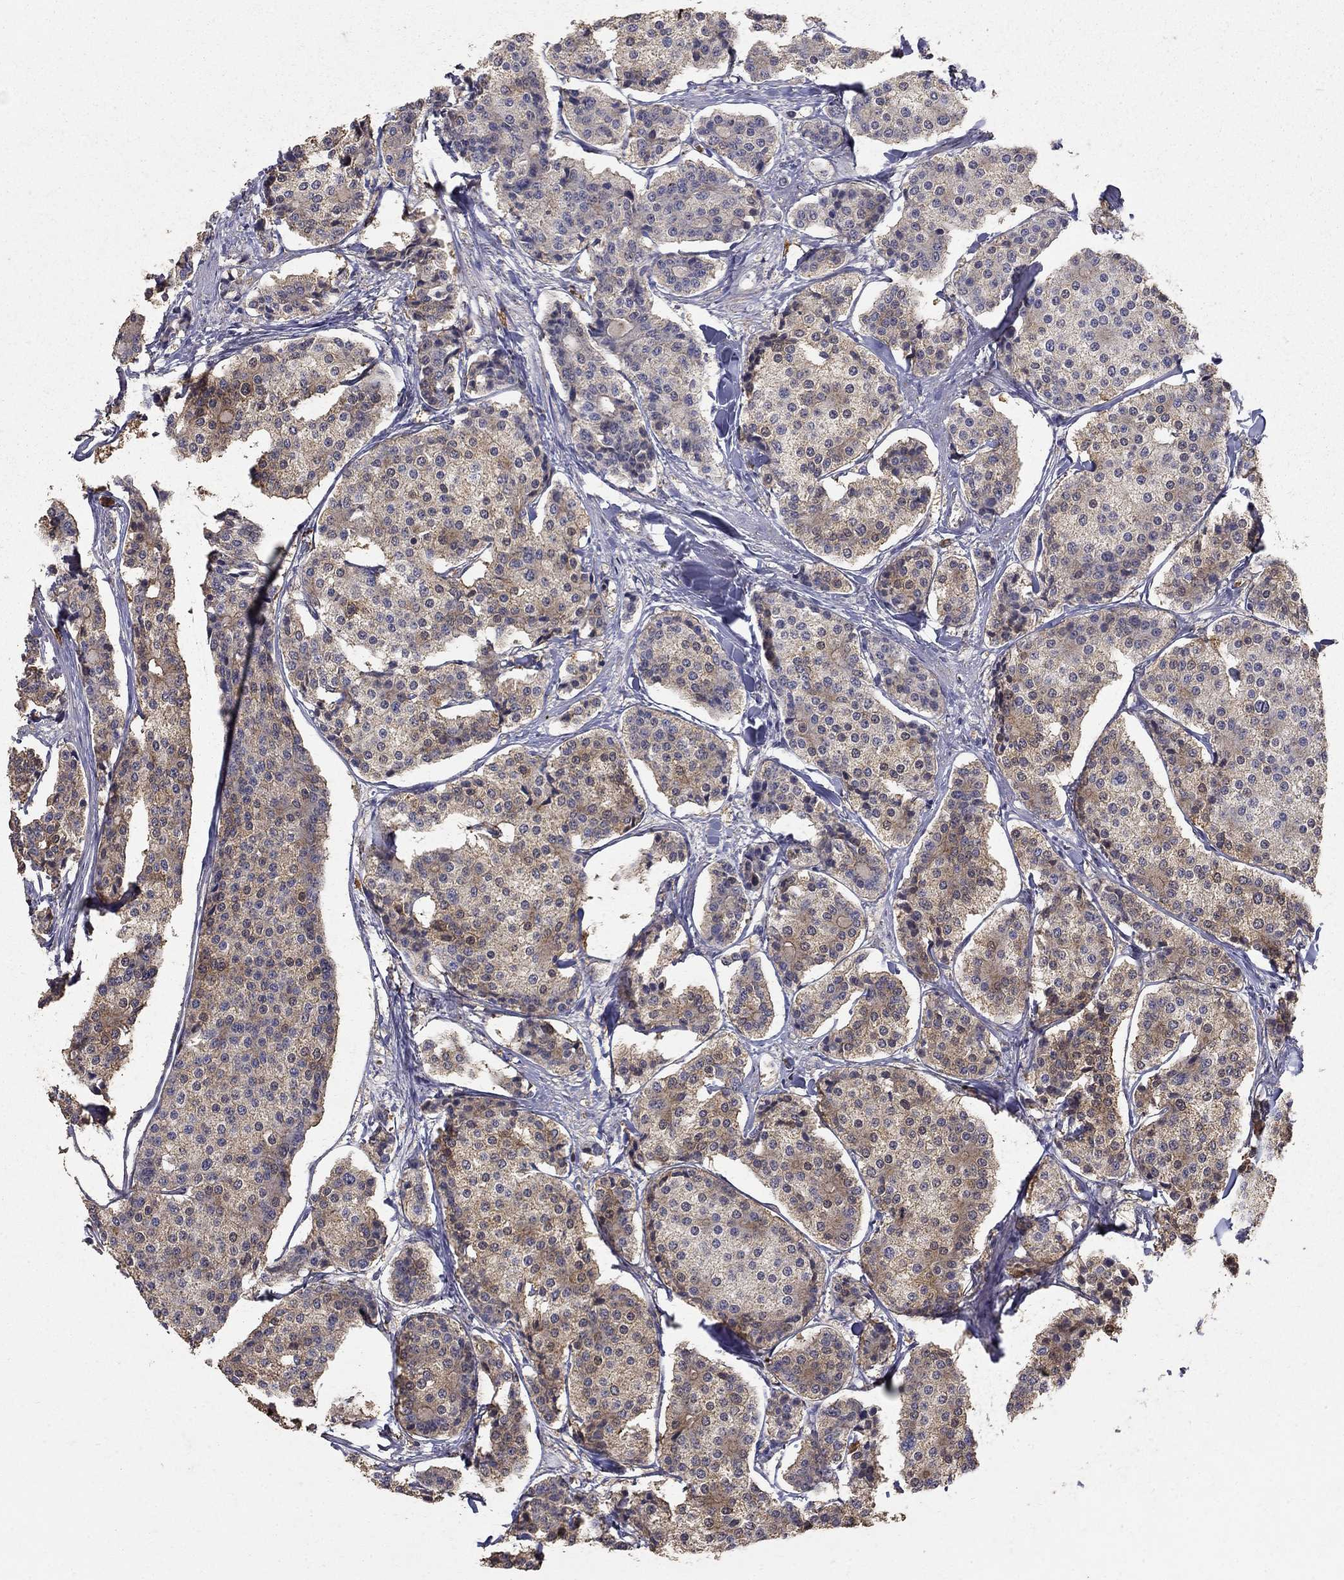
{"staining": {"intensity": "moderate", "quantity": "25%-75%", "location": "cytoplasmic/membranous"}, "tissue": "carcinoid", "cell_type": "Tumor cells", "image_type": "cancer", "snomed": [{"axis": "morphology", "description": "Carcinoid, malignant, NOS"}, {"axis": "topography", "description": "Small intestine"}], "caption": "The micrograph demonstrates immunohistochemical staining of carcinoid. There is moderate cytoplasmic/membranous positivity is present in about 25%-75% of tumor cells.", "gene": "MPP2", "patient": {"sex": "female", "age": 65}}